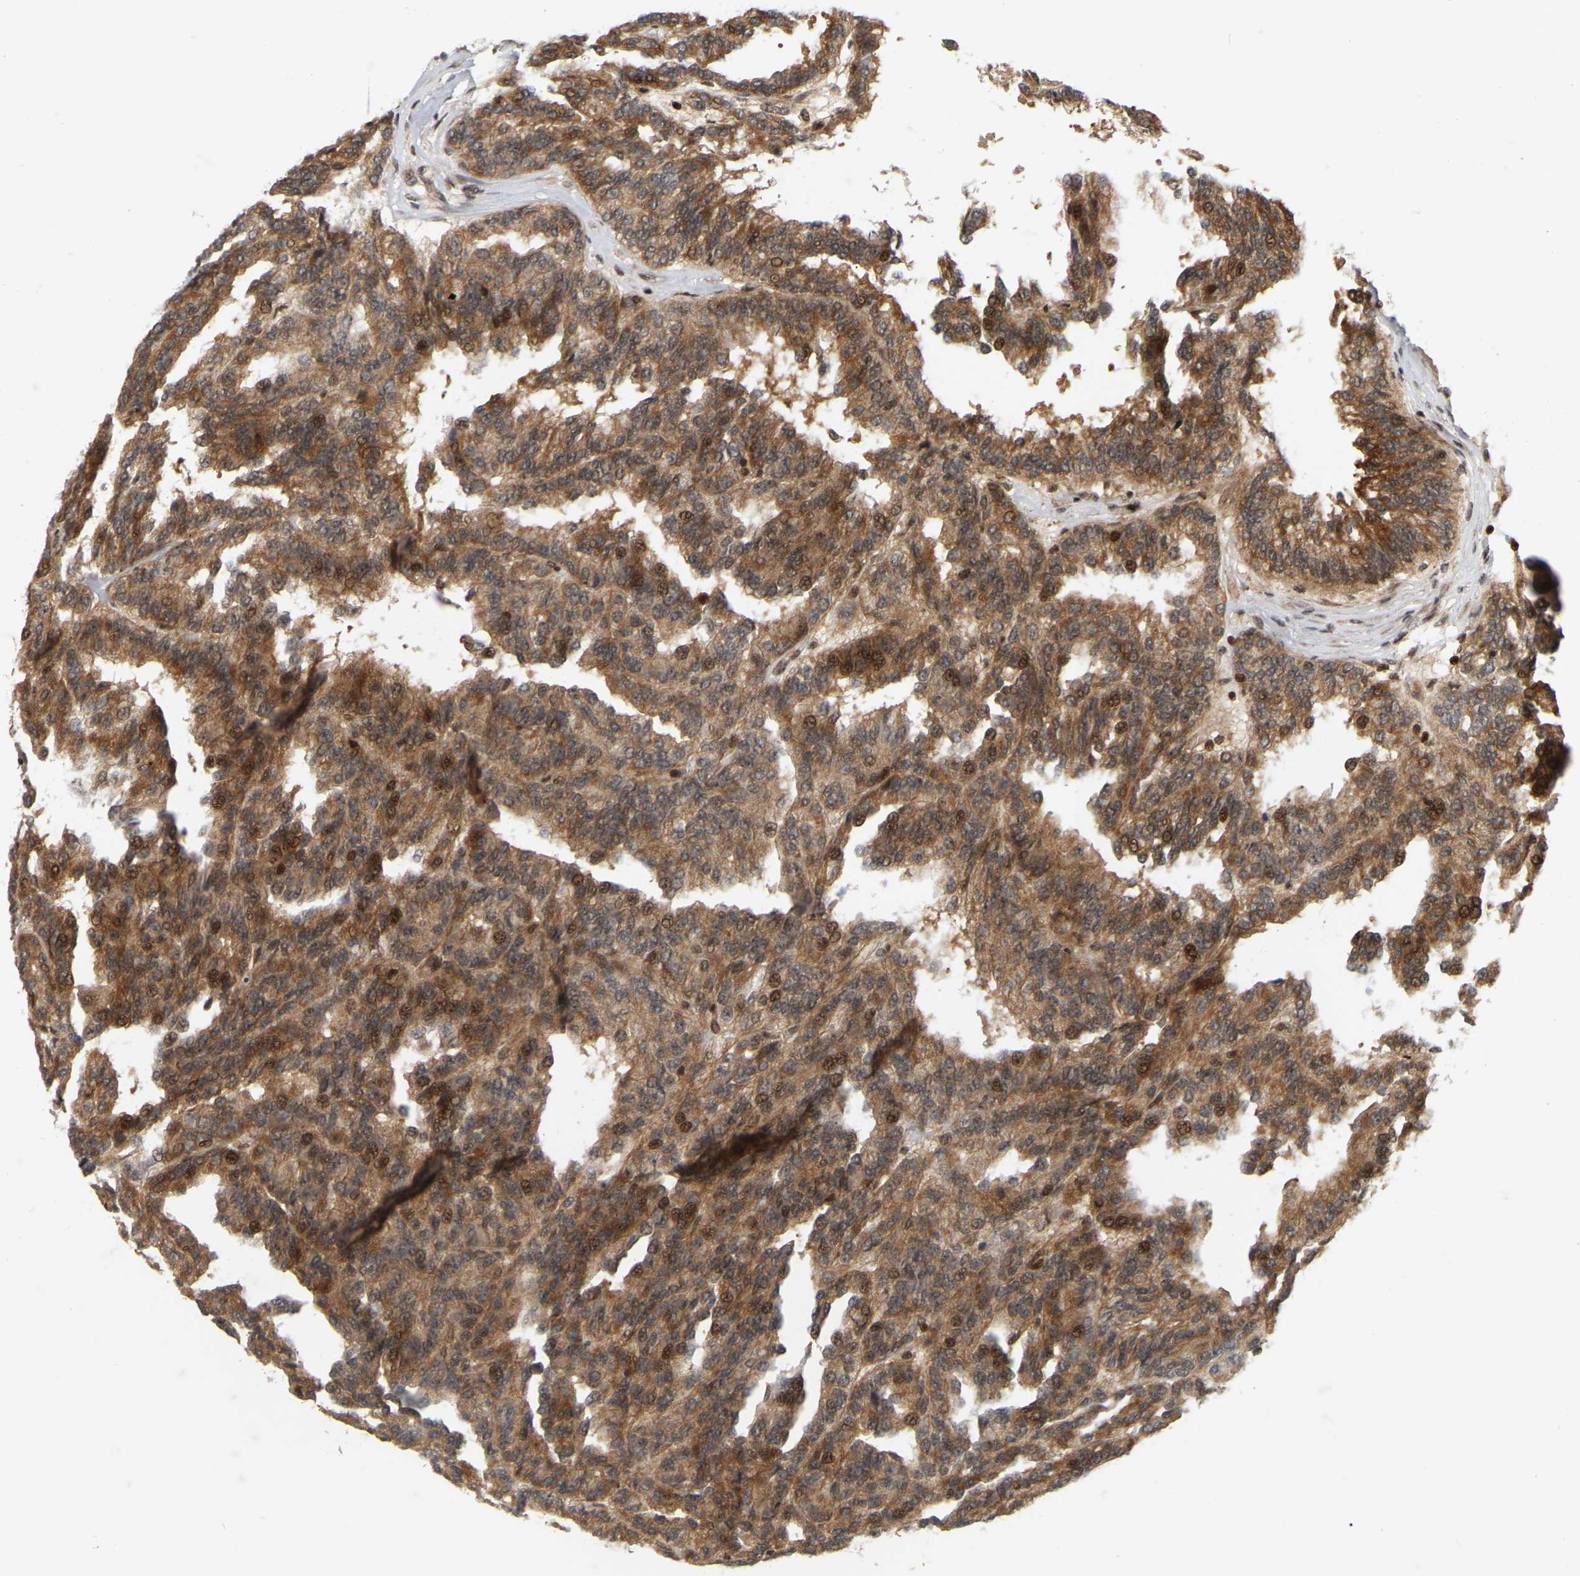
{"staining": {"intensity": "moderate", "quantity": ">75%", "location": "cytoplasmic/membranous,nuclear"}, "tissue": "renal cancer", "cell_type": "Tumor cells", "image_type": "cancer", "snomed": [{"axis": "morphology", "description": "Adenocarcinoma, NOS"}, {"axis": "topography", "description": "Kidney"}], "caption": "This is an image of immunohistochemistry staining of renal adenocarcinoma, which shows moderate staining in the cytoplasmic/membranous and nuclear of tumor cells.", "gene": "NFE2L2", "patient": {"sex": "male", "age": 46}}